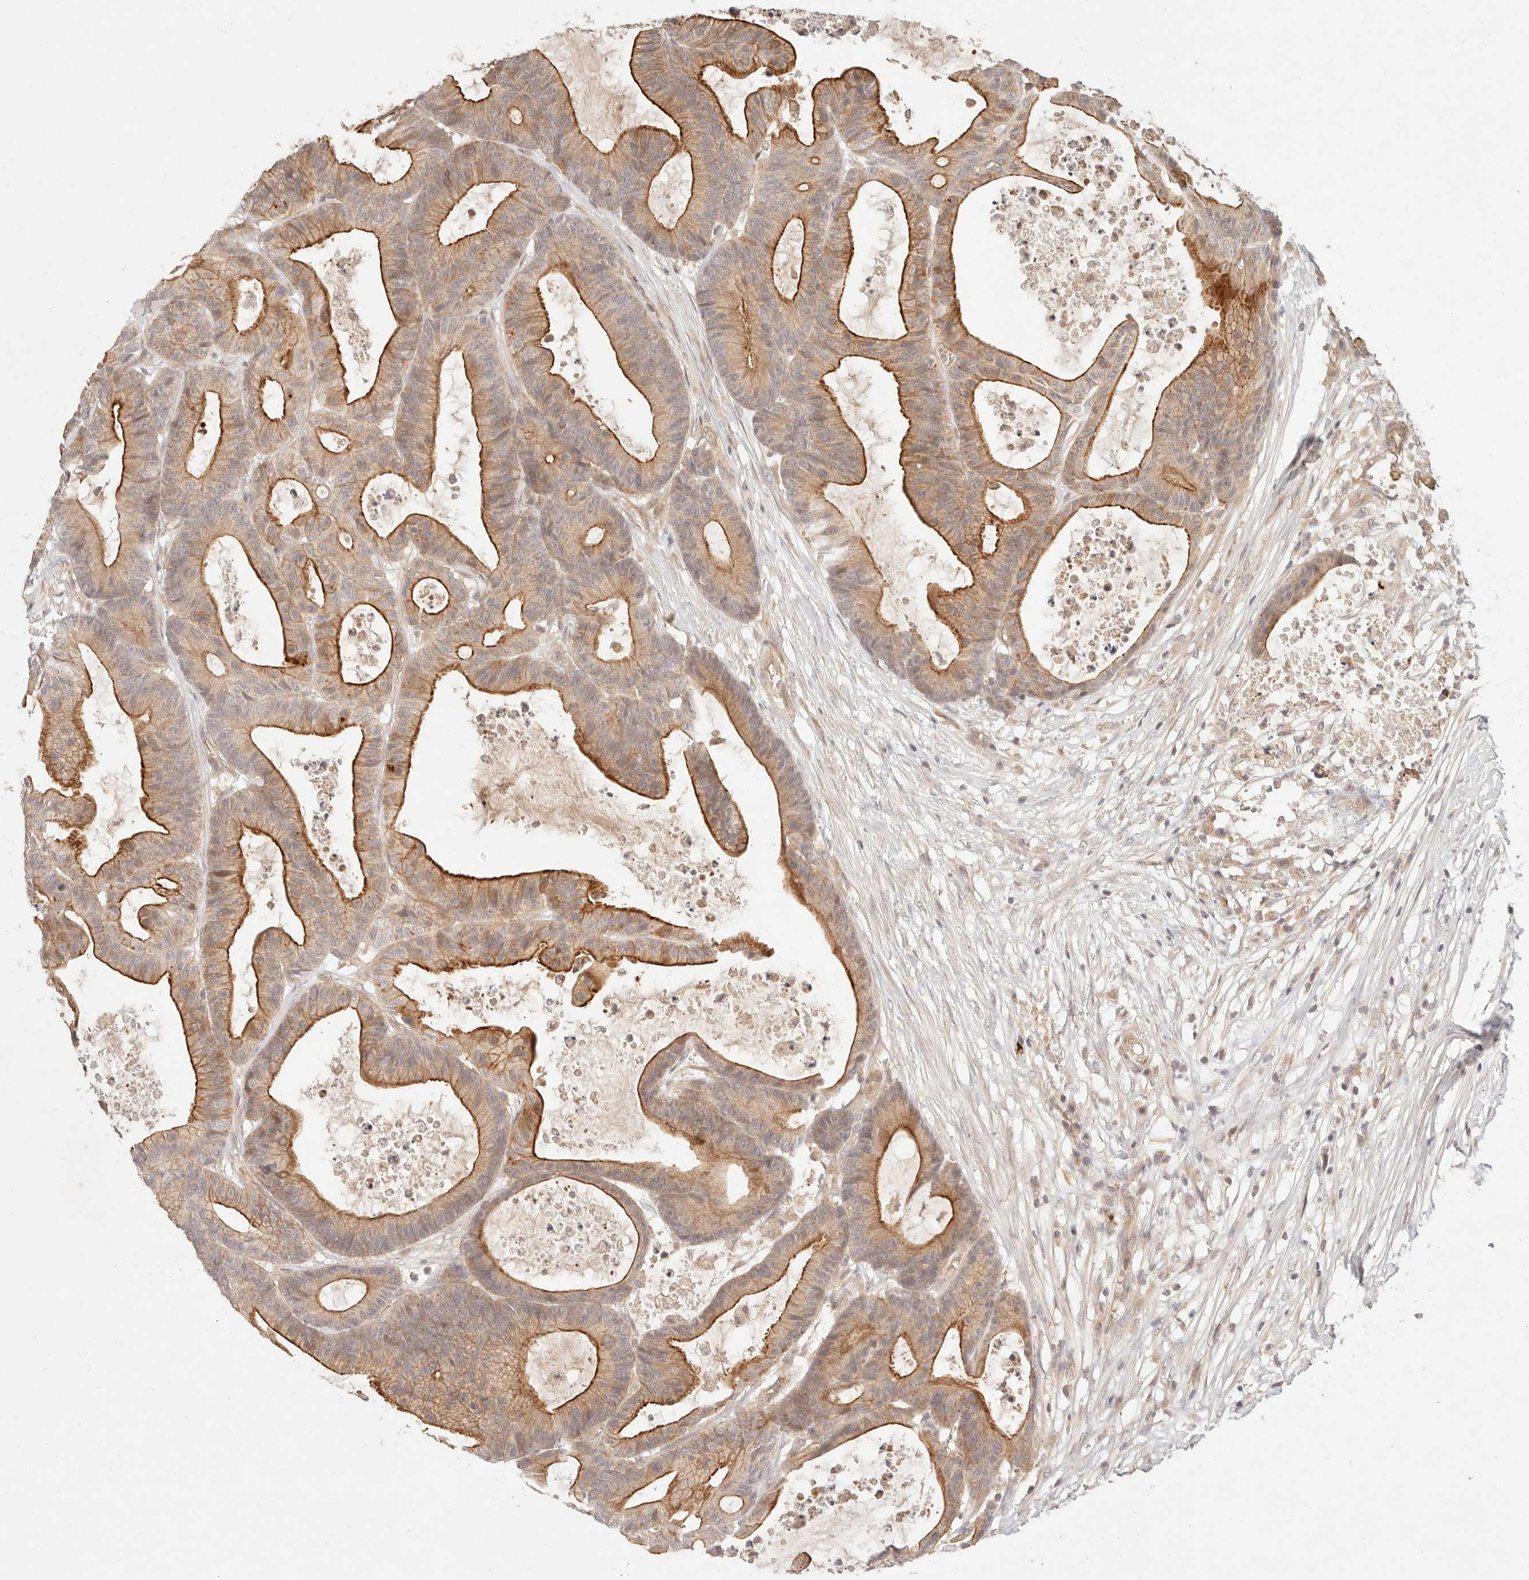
{"staining": {"intensity": "moderate", "quantity": ">75%", "location": "cytoplasmic/membranous"}, "tissue": "colorectal cancer", "cell_type": "Tumor cells", "image_type": "cancer", "snomed": [{"axis": "morphology", "description": "Adenocarcinoma, NOS"}, {"axis": "topography", "description": "Colon"}], "caption": "Moderate cytoplasmic/membranous positivity for a protein is appreciated in approximately >75% of tumor cells of colorectal cancer (adenocarcinoma) using immunohistochemistry (IHC).", "gene": "PPP1R3B", "patient": {"sex": "female", "age": 84}}